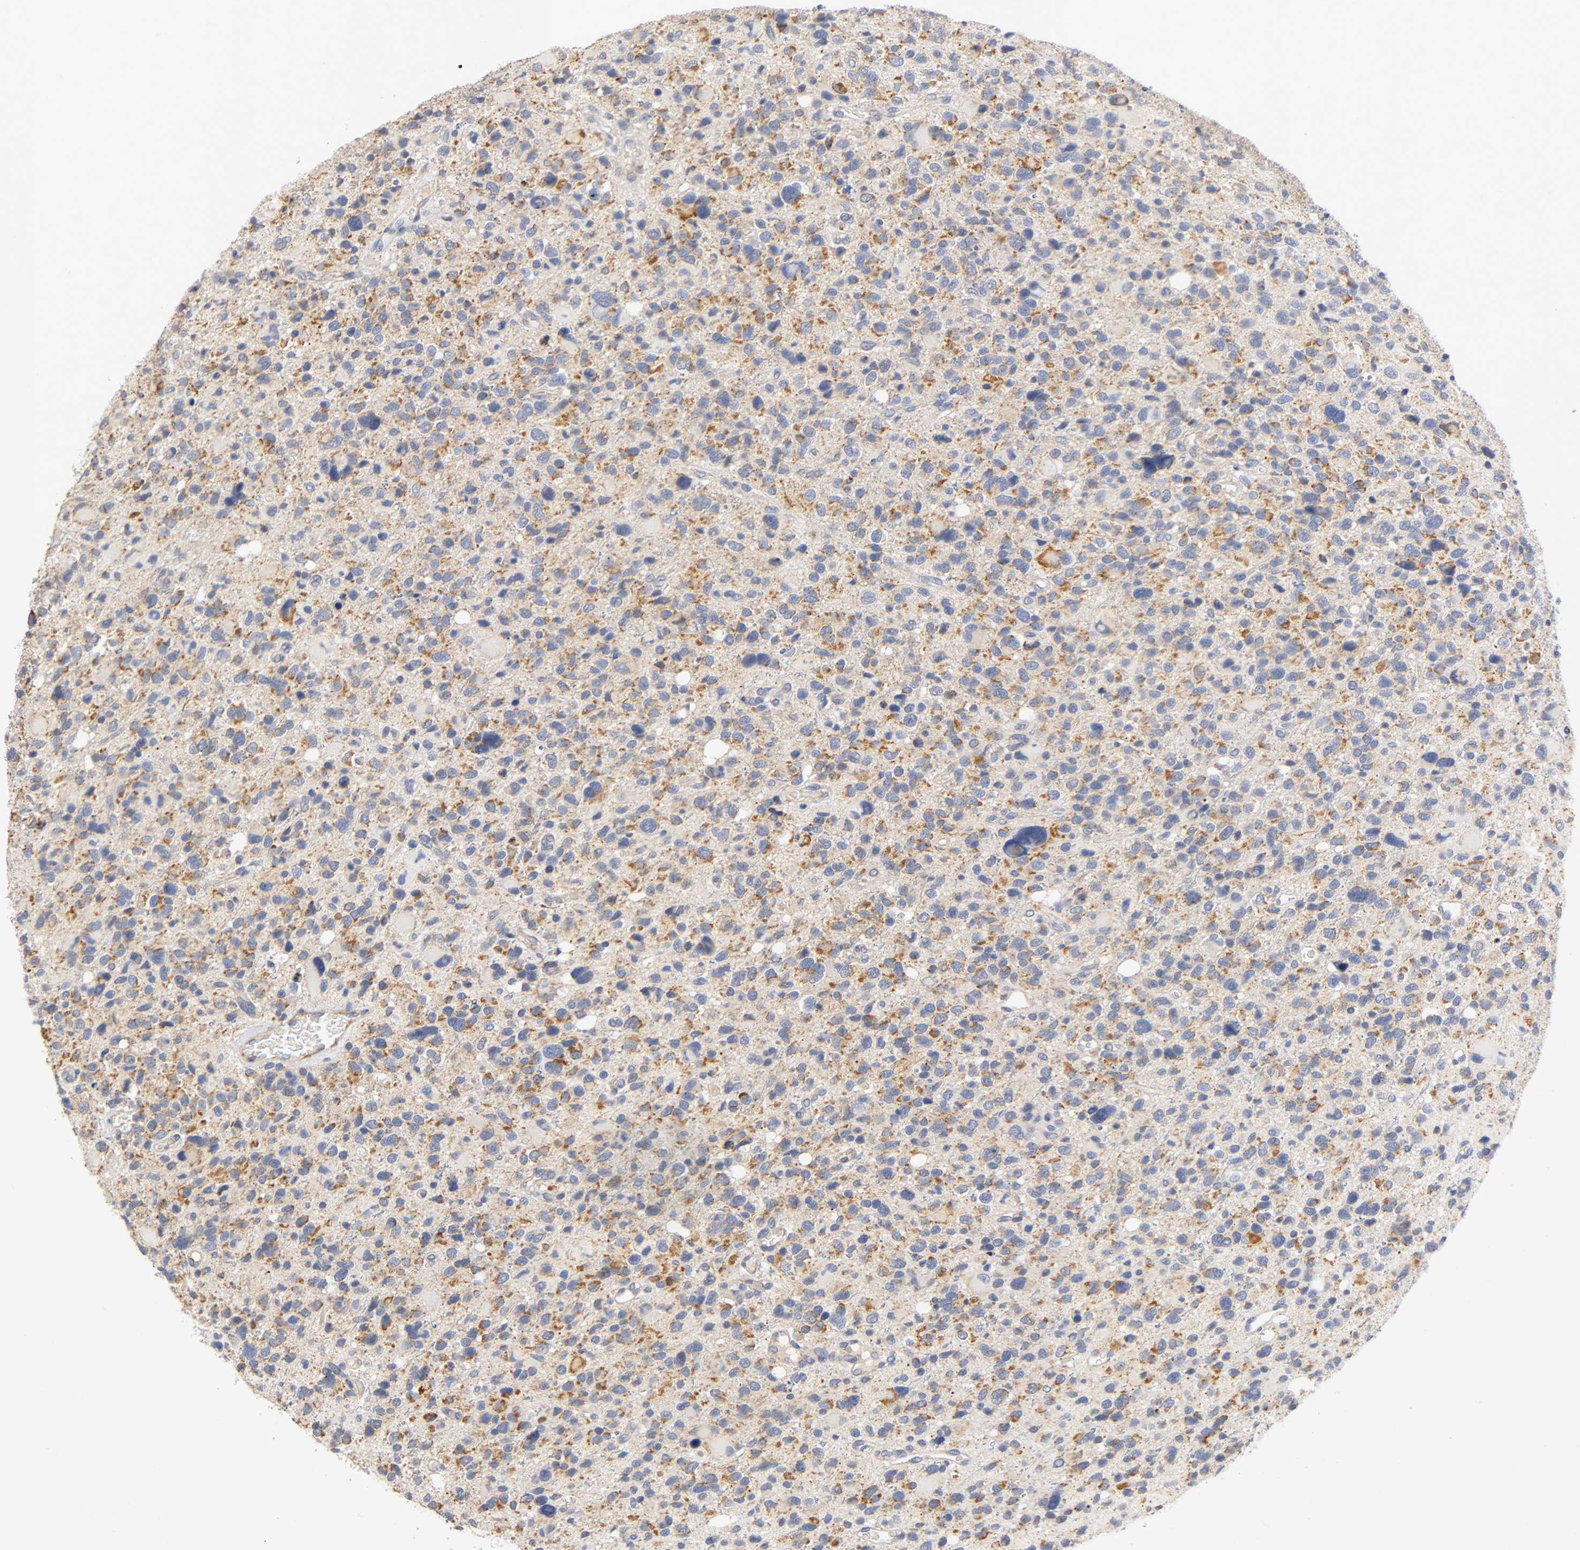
{"staining": {"intensity": "moderate", "quantity": "25%-75%", "location": "cytoplasmic/membranous"}, "tissue": "glioma", "cell_type": "Tumor cells", "image_type": "cancer", "snomed": [{"axis": "morphology", "description": "Glioma, malignant, High grade"}, {"axis": "topography", "description": "Brain"}], "caption": "Immunohistochemical staining of glioma reveals moderate cytoplasmic/membranous protein expression in approximately 25%-75% of tumor cells. (DAB = brown stain, brightfield microscopy at high magnification).", "gene": "PCSK6", "patient": {"sex": "male", "age": 48}}